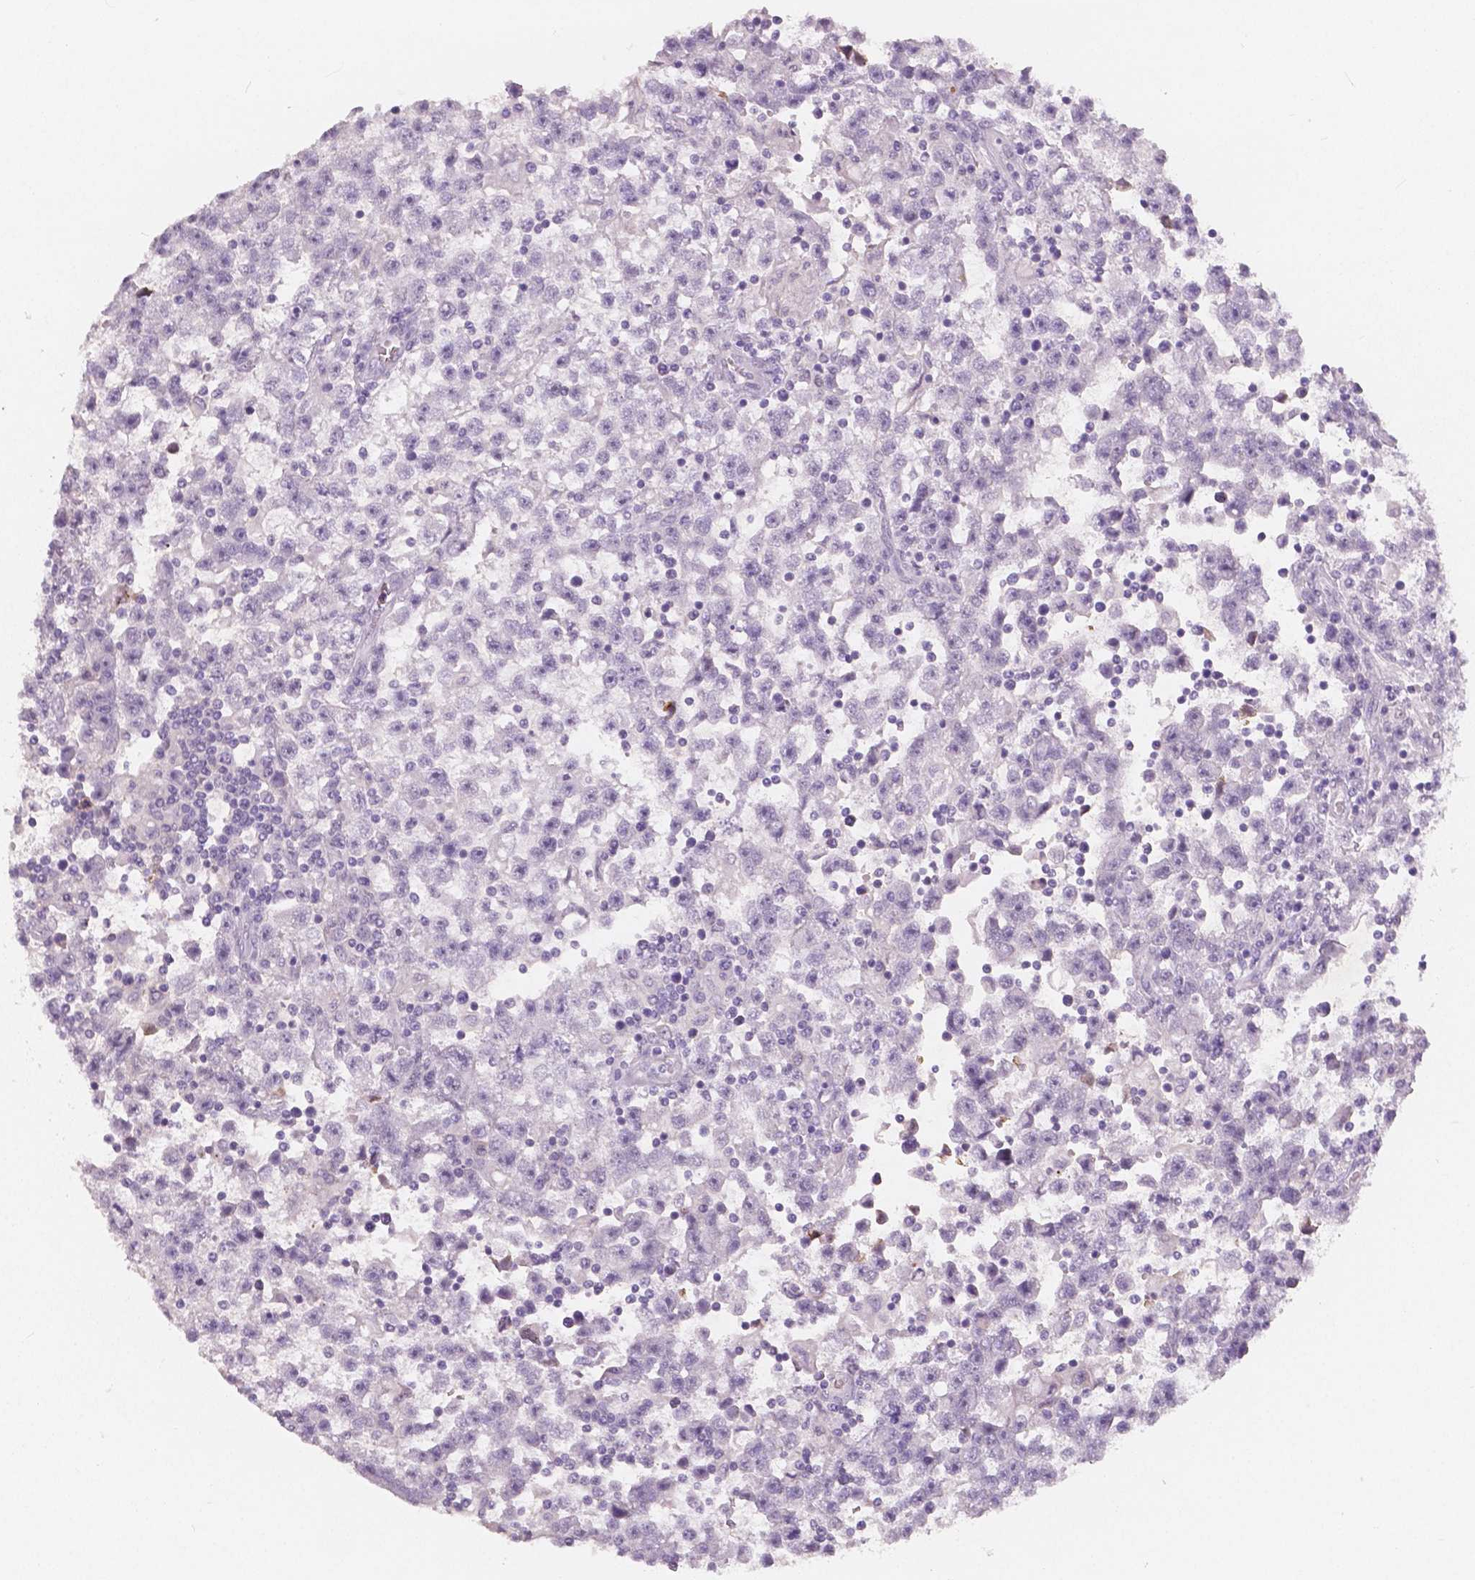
{"staining": {"intensity": "negative", "quantity": "none", "location": "none"}, "tissue": "testis cancer", "cell_type": "Tumor cells", "image_type": "cancer", "snomed": [{"axis": "morphology", "description": "Seminoma, NOS"}, {"axis": "topography", "description": "Testis"}], "caption": "DAB immunohistochemical staining of human testis cancer (seminoma) shows no significant expression in tumor cells.", "gene": "APOA4", "patient": {"sex": "male", "age": 31}}